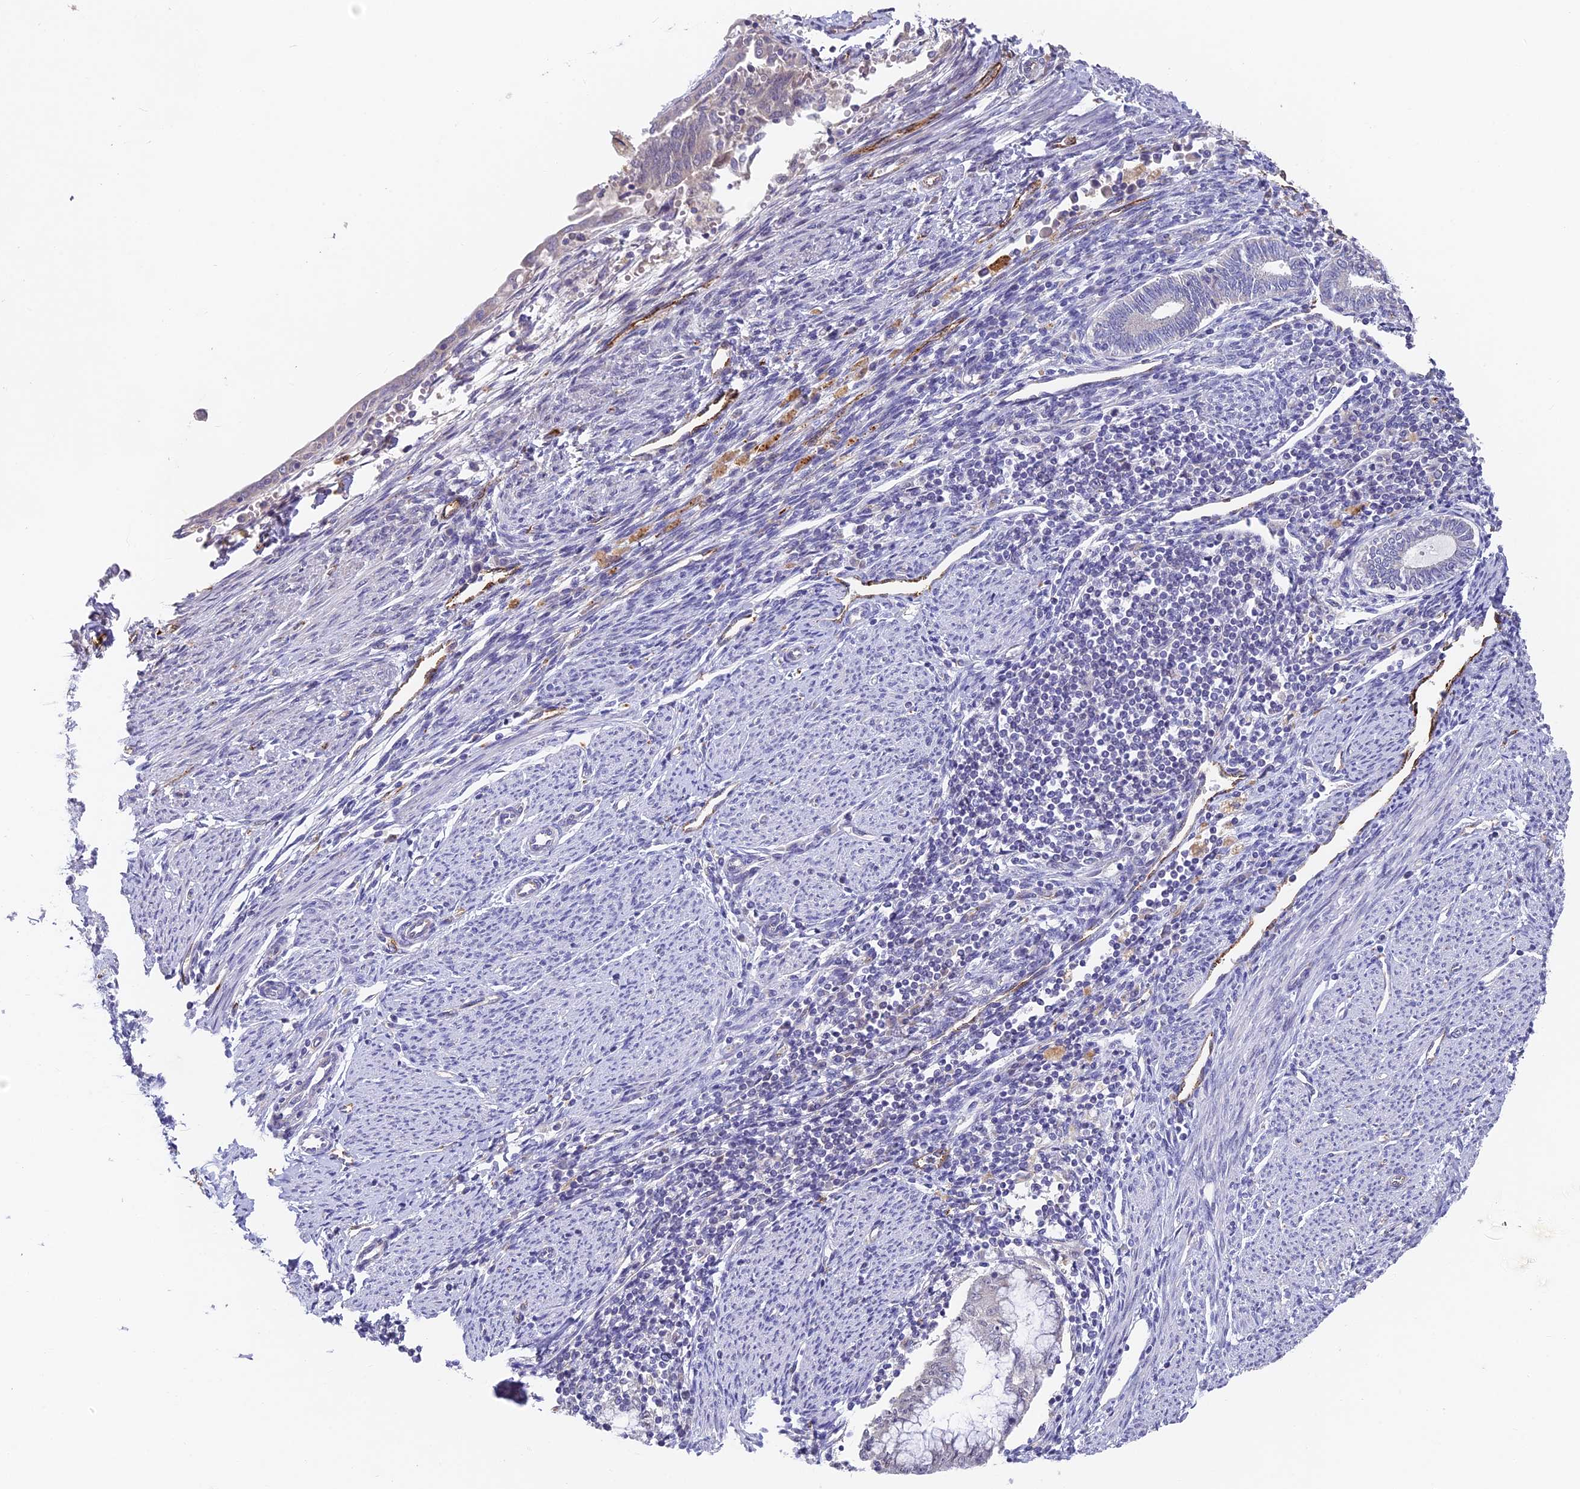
{"staining": {"intensity": "negative", "quantity": "none", "location": "none"}, "tissue": "endometrial cancer", "cell_type": "Tumor cells", "image_type": "cancer", "snomed": [{"axis": "morphology", "description": "Adenocarcinoma, NOS"}, {"axis": "topography", "description": "Endometrium"}], "caption": "Immunohistochemistry (IHC) histopathology image of neoplastic tissue: human endometrial cancer stained with DAB (3,3'-diaminobenzidine) reveals no significant protein positivity in tumor cells.", "gene": "DNAAF10", "patient": {"sex": "female", "age": 79}}